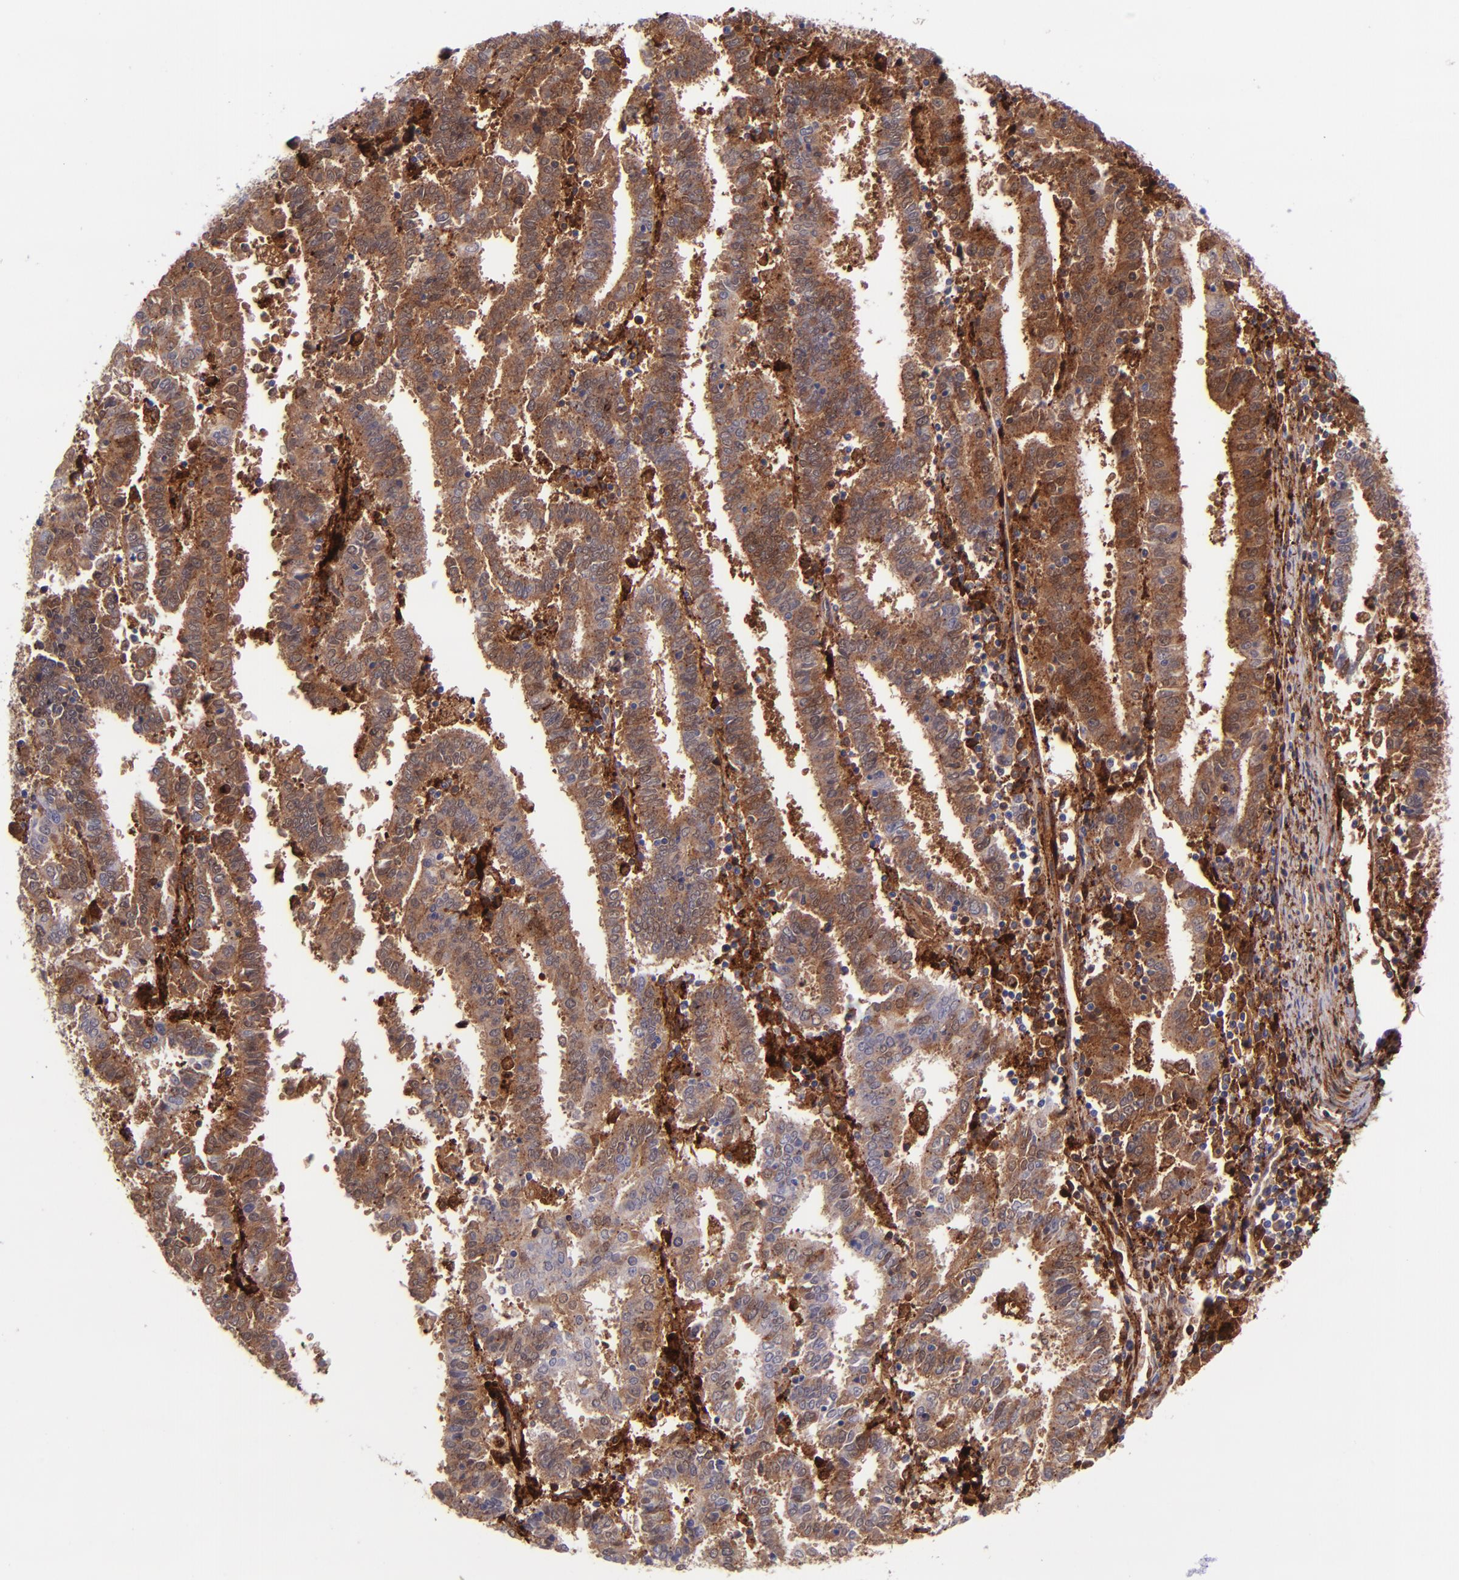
{"staining": {"intensity": "moderate", "quantity": ">75%", "location": "cytoplasmic/membranous"}, "tissue": "endometrial cancer", "cell_type": "Tumor cells", "image_type": "cancer", "snomed": [{"axis": "morphology", "description": "Adenocarcinoma, NOS"}, {"axis": "topography", "description": "Uterus"}], "caption": "Brown immunohistochemical staining in human endometrial cancer reveals moderate cytoplasmic/membranous expression in about >75% of tumor cells.", "gene": "LGALS1", "patient": {"sex": "female", "age": 83}}